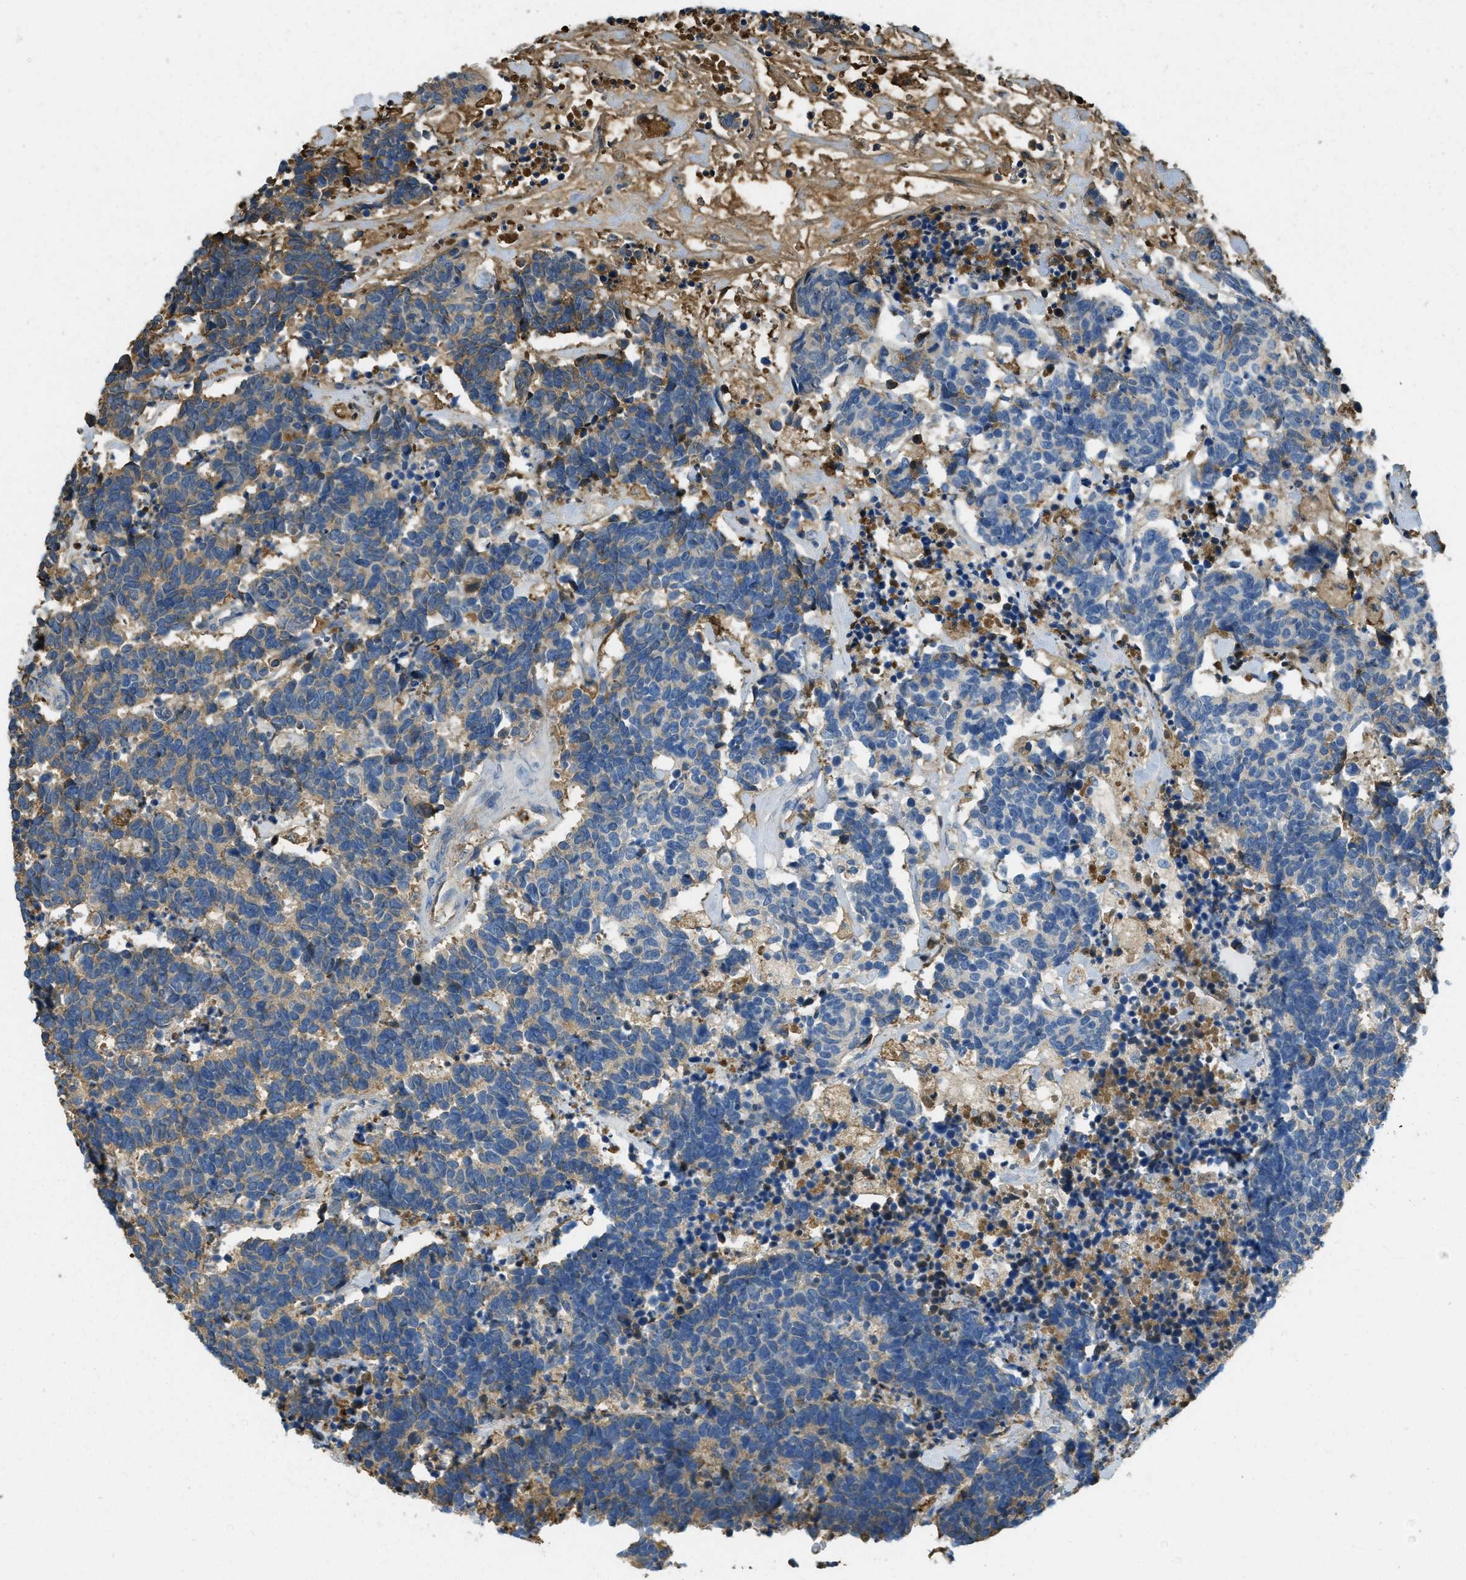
{"staining": {"intensity": "moderate", "quantity": ">75%", "location": "cytoplasmic/membranous"}, "tissue": "carcinoid", "cell_type": "Tumor cells", "image_type": "cancer", "snomed": [{"axis": "morphology", "description": "Carcinoma, NOS"}, {"axis": "morphology", "description": "Carcinoid, malignant, NOS"}, {"axis": "topography", "description": "Urinary bladder"}], "caption": "A brown stain labels moderate cytoplasmic/membranous expression of a protein in carcinoid tumor cells. The staining was performed using DAB, with brown indicating positive protein expression. Nuclei are stained blue with hematoxylin.", "gene": "PRTN3", "patient": {"sex": "male", "age": 57}}